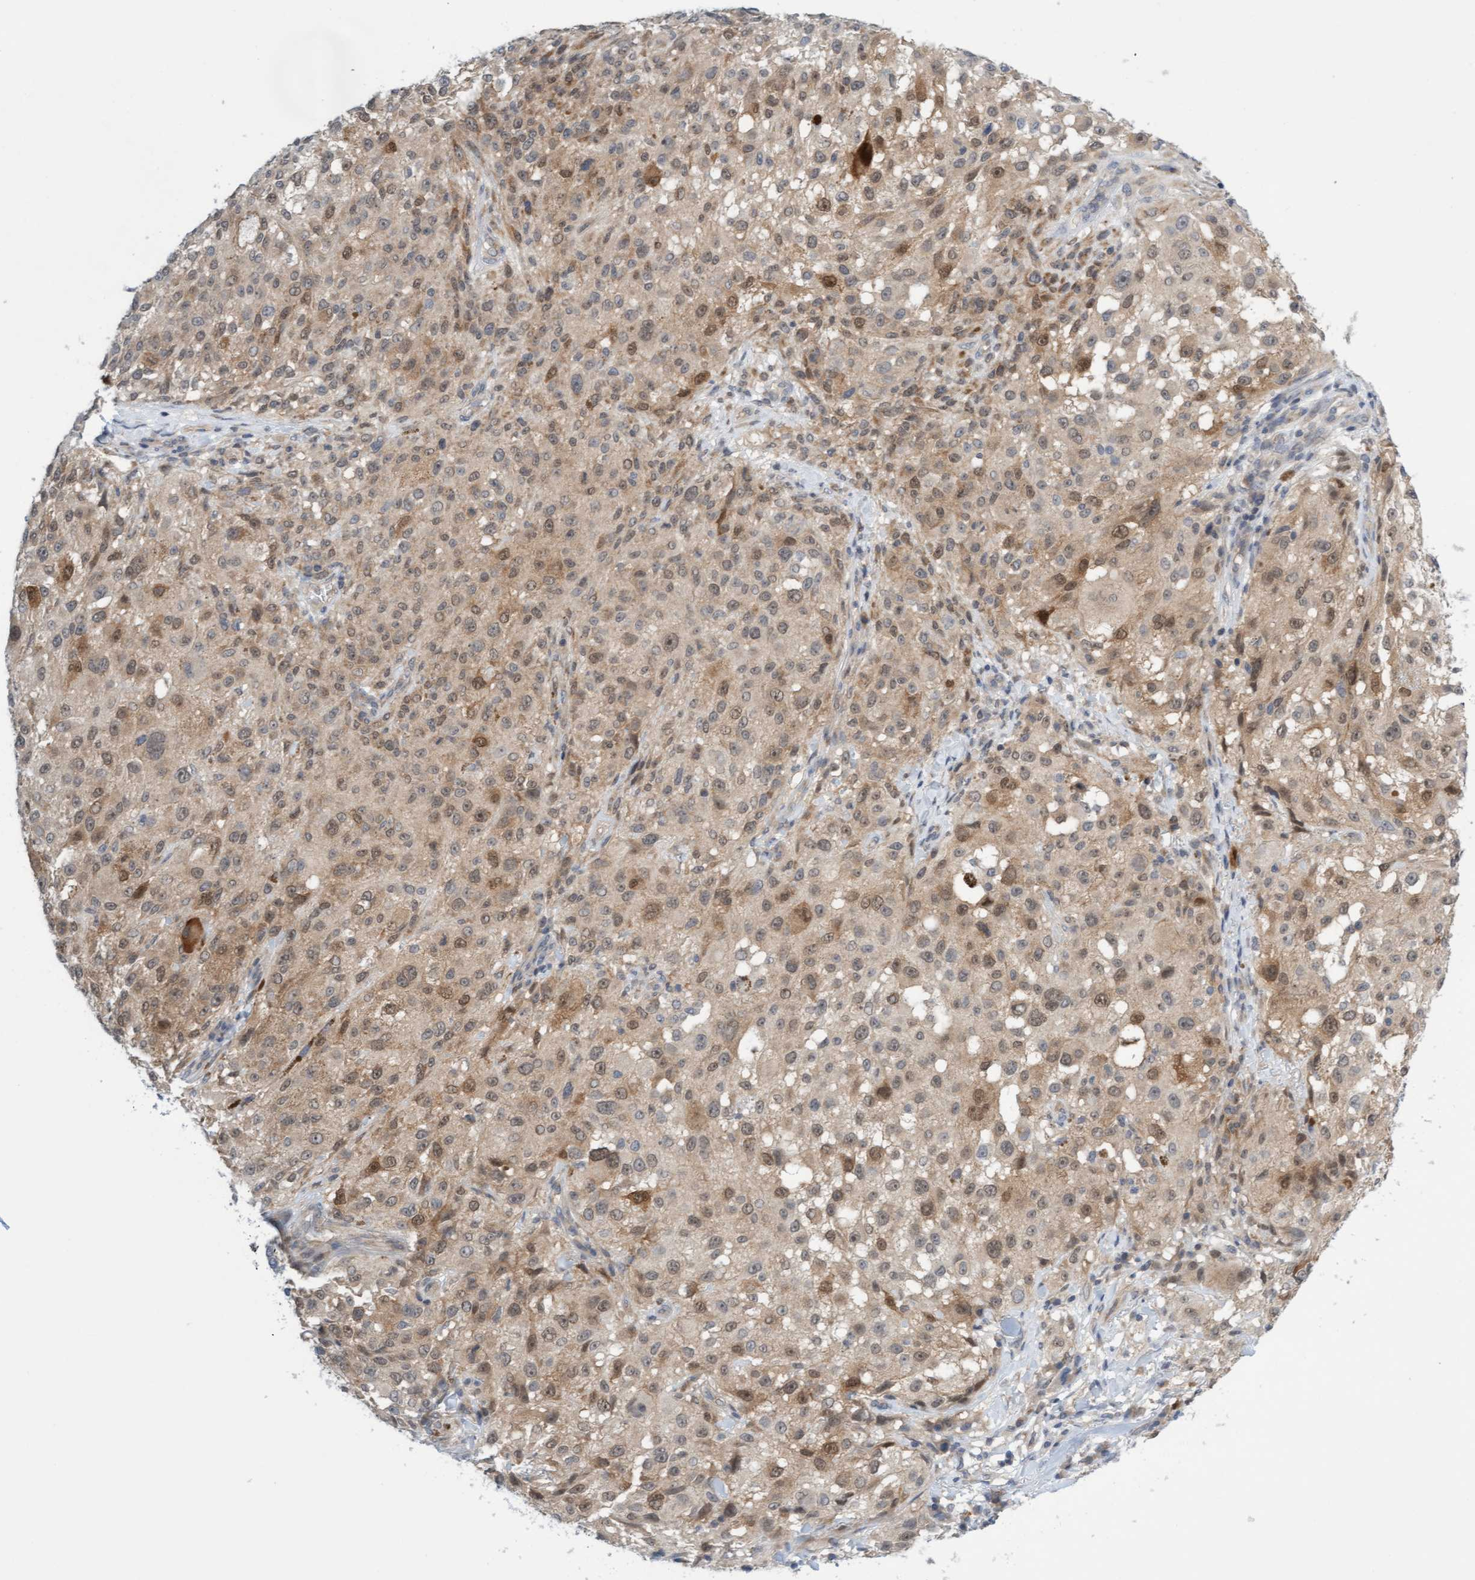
{"staining": {"intensity": "weak", "quantity": ">75%", "location": "cytoplasmic/membranous"}, "tissue": "melanoma", "cell_type": "Tumor cells", "image_type": "cancer", "snomed": [{"axis": "morphology", "description": "Necrosis, NOS"}, {"axis": "morphology", "description": "Malignant melanoma, NOS"}, {"axis": "topography", "description": "Skin"}], "caption": "This is an image of immunohistochemistry (IHC) staining of melanoma, which shows weak expression in the cytoplasmic/membranous of tumor cells.", "gene": "AMZ2", "patient": {"sex": "female", "age": 87}}